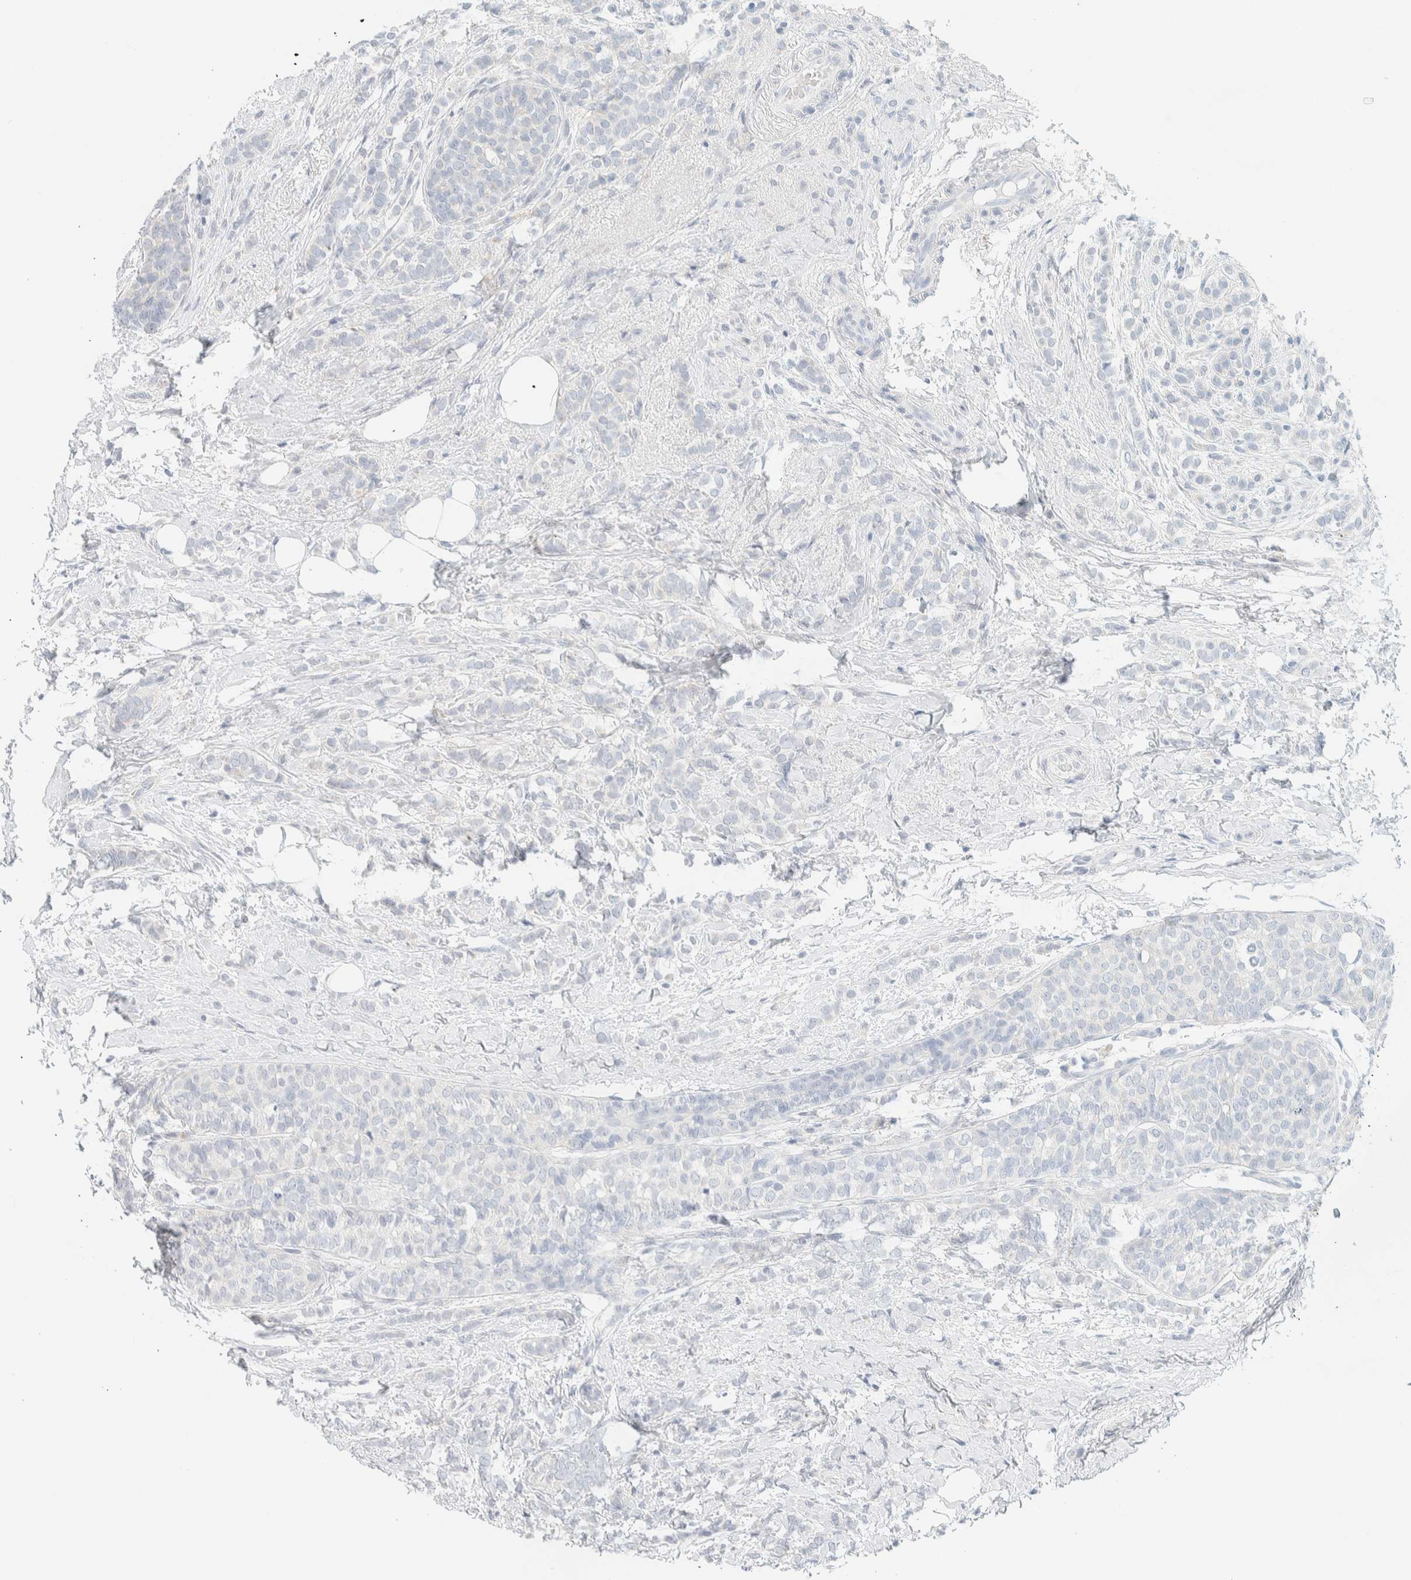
{"staining": {"intensity": "negative", "quantity": "none", "location": "none"}, "tissue": "breast cancer", "cell_type": "Tumor cells", "image_type": "cancer", "snomed": [{"axis": "morphology", "description": "Lobular carcinoma"}, {"axis": "topography", "description": "Breast"}], "caption": "This is a histopathology image of IHC staining of breast lobular carcinoma, which shows no staining in tumor cells.", "gene": "SPNS3", "patient": {"sex": "female", "age": 50}}